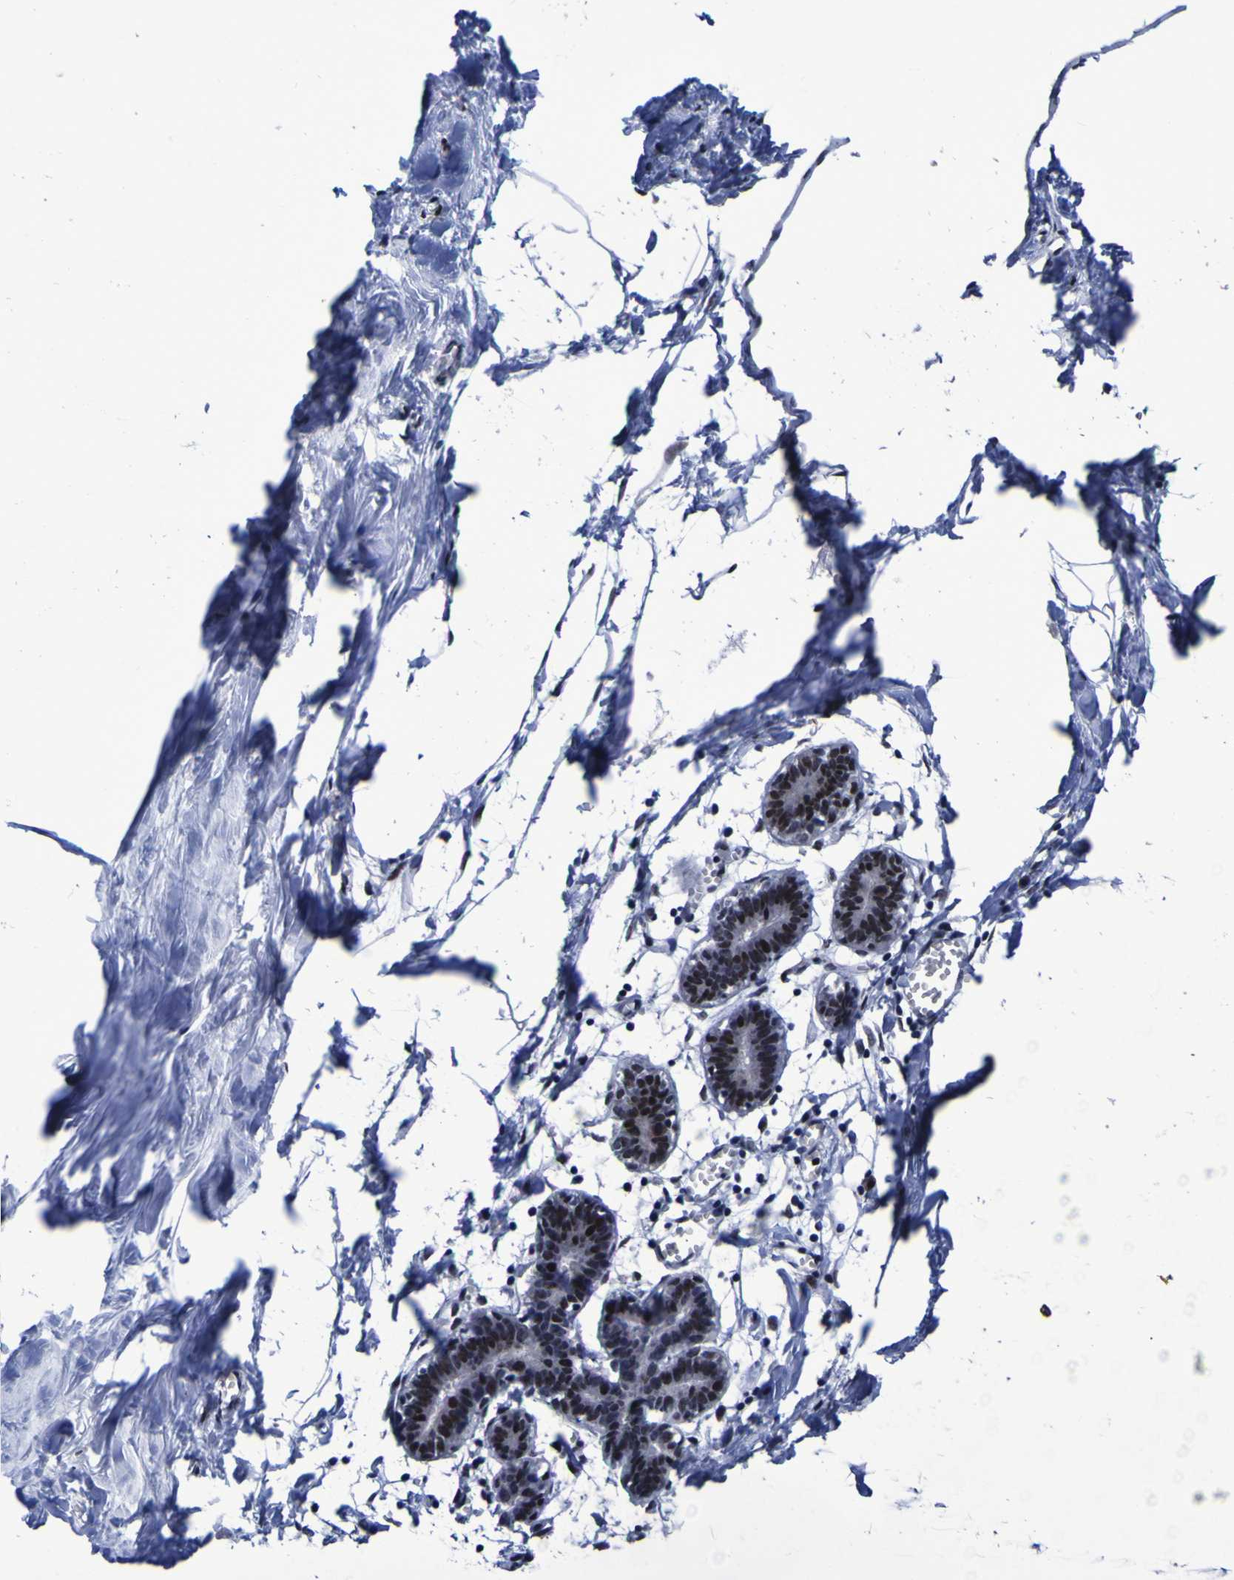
{"staining": {"intensity": "negative", "quantity": "none", "location": "none"}, "tissue": "breast", "cell_type": "Adipocytes", "image_type": "normal", "snomed": [{"axis": "morphology", "description": "Normal tissue, NOS"}, {"axis": "topography", "description": "Breast"}], "caption": "IHC histopathology image of normal breast: human breast stained with DAB (3,3'-diaminobenzidine) exhibits no significant protein expression in adipocytes.", "gene": "MBD3", "patient": {"sex": "female", "age": 27}}